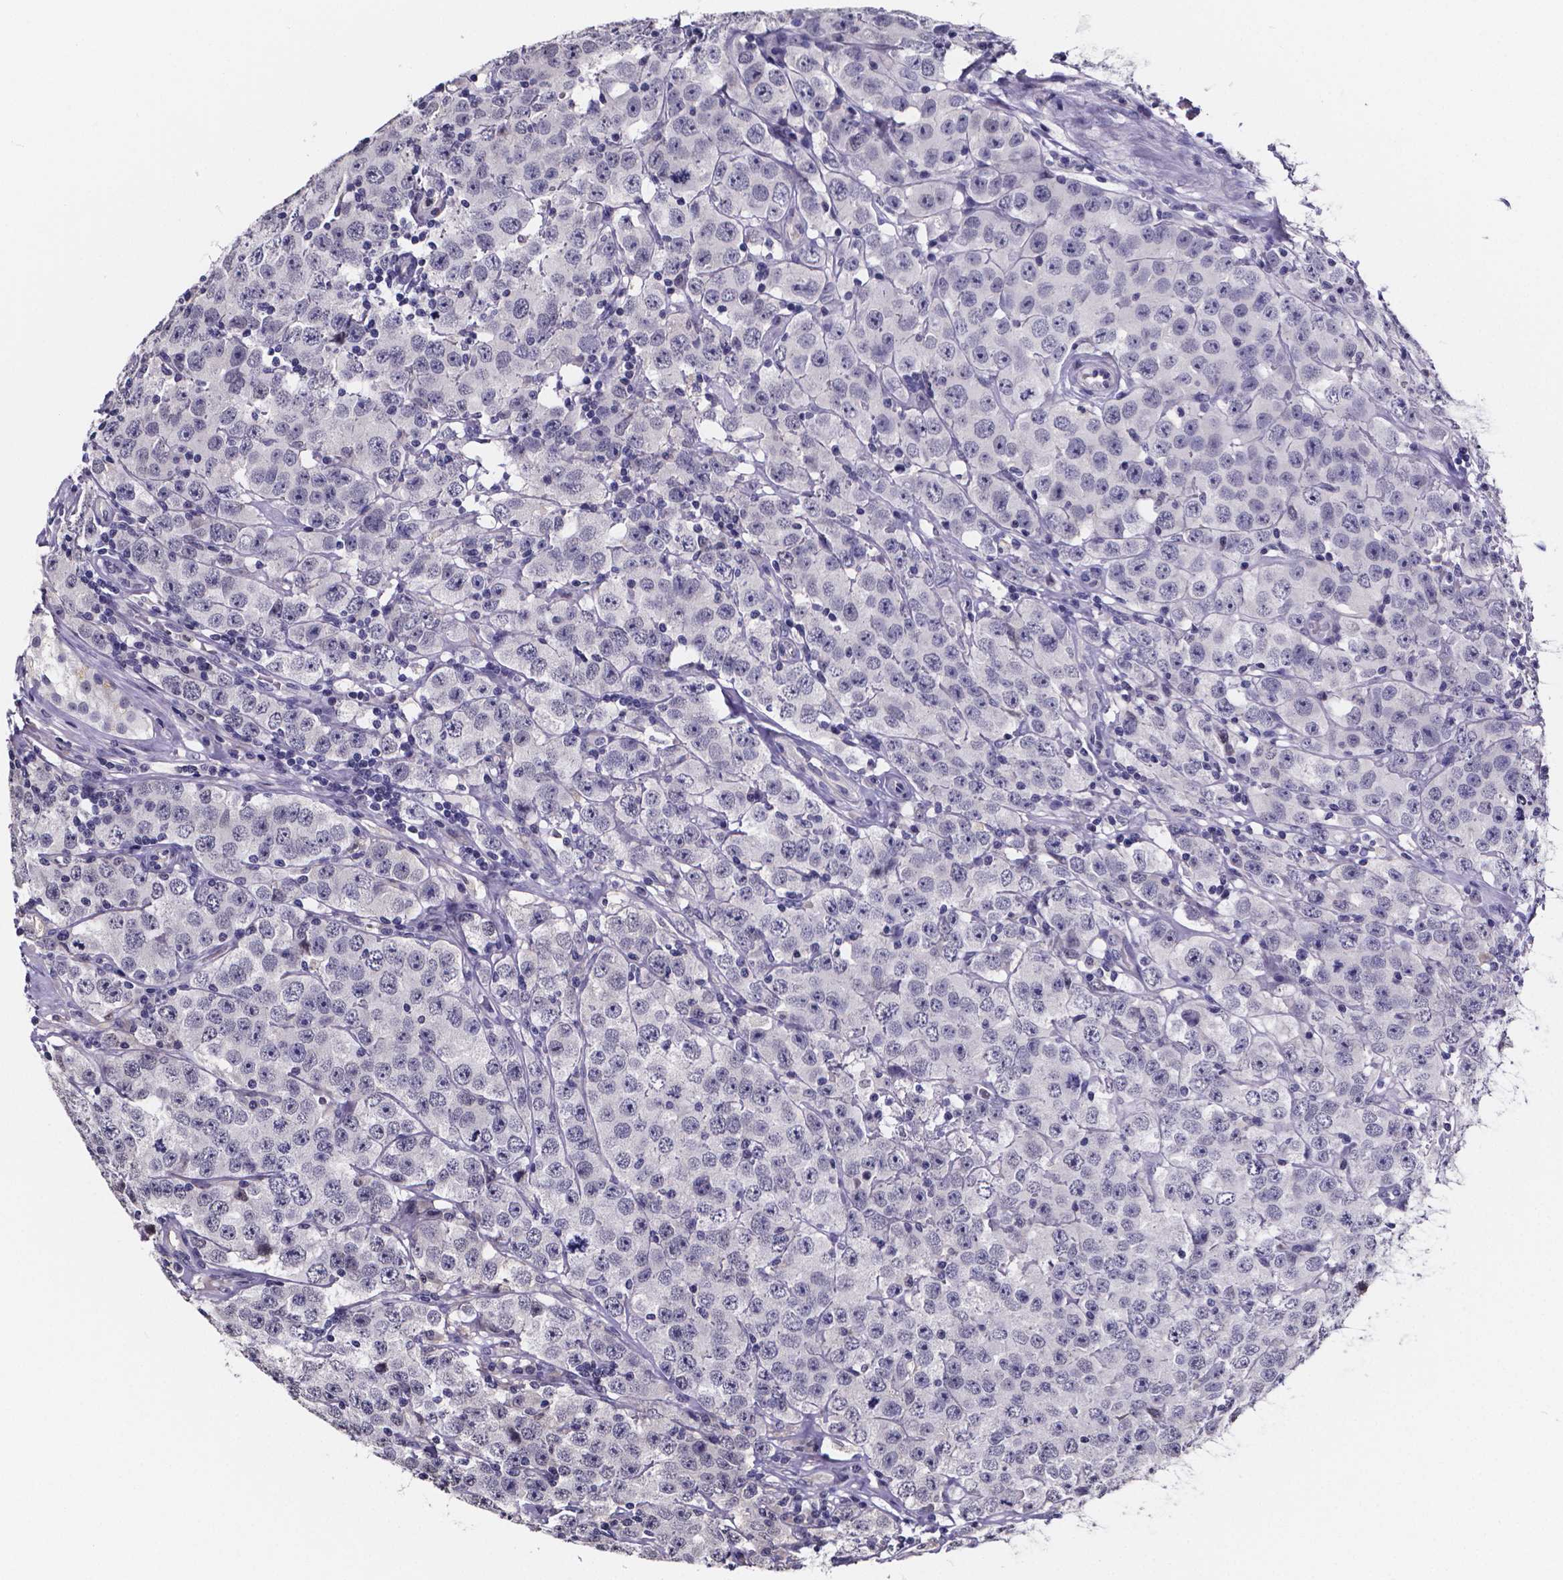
{"staining": {"intensity": "negative", "quantity": "none", "location": "none"}, "tissue": "testis cancer", "cell_type": "Tumor cells", "image_type": "cancer", "snomed": [{"axis": "morphology", "description": "Seminoma, NOS"}, {"axis": "topography", "description": "Testis"}], "caption": "Human testis cancer (seminoma) stained for a protein using immunohistochemistry reveals no expression in tumor cells.", "gene": "IZUMO1", "patient": {"sex": "male", "age": 52}}